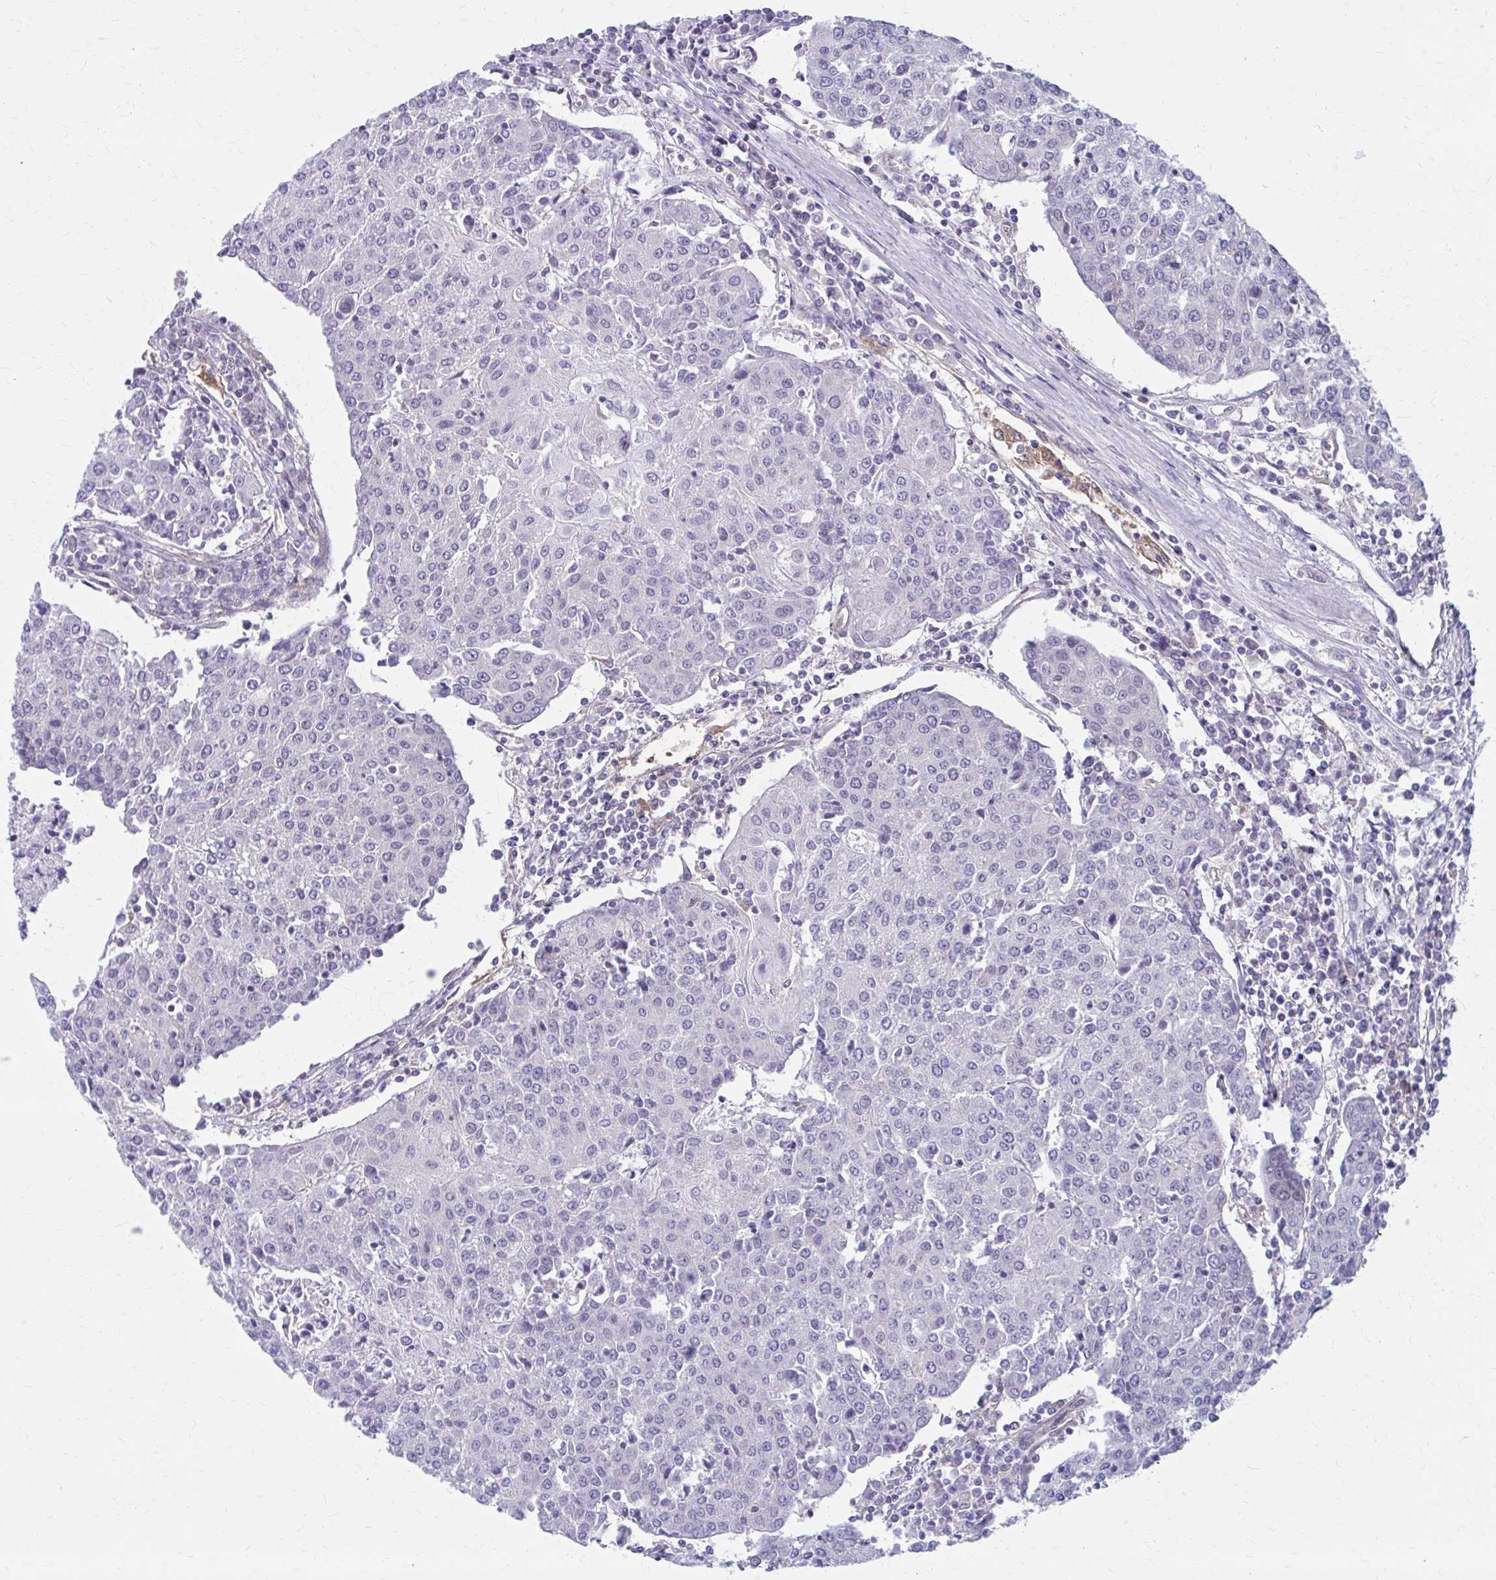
{"staining": {"intensity": "negative", "quantity": "none", "location": "none"}, "tissue": "urothelial cancer", "cell_type": "Tumor cells", "image_type": "cancer", "snomed": [{"axis": "morphology", "description": "Urothelial carcinoma, High grade"}, {"axis": "topography", "description": "Urinary bladder"}], "caption": "Immunohistochemical staining of human high-grade urothelial carcinoma reveals no significant staining in tumor cells.", "gene": "CLIC2", "patient": {"sex": "female", "age": 85}}